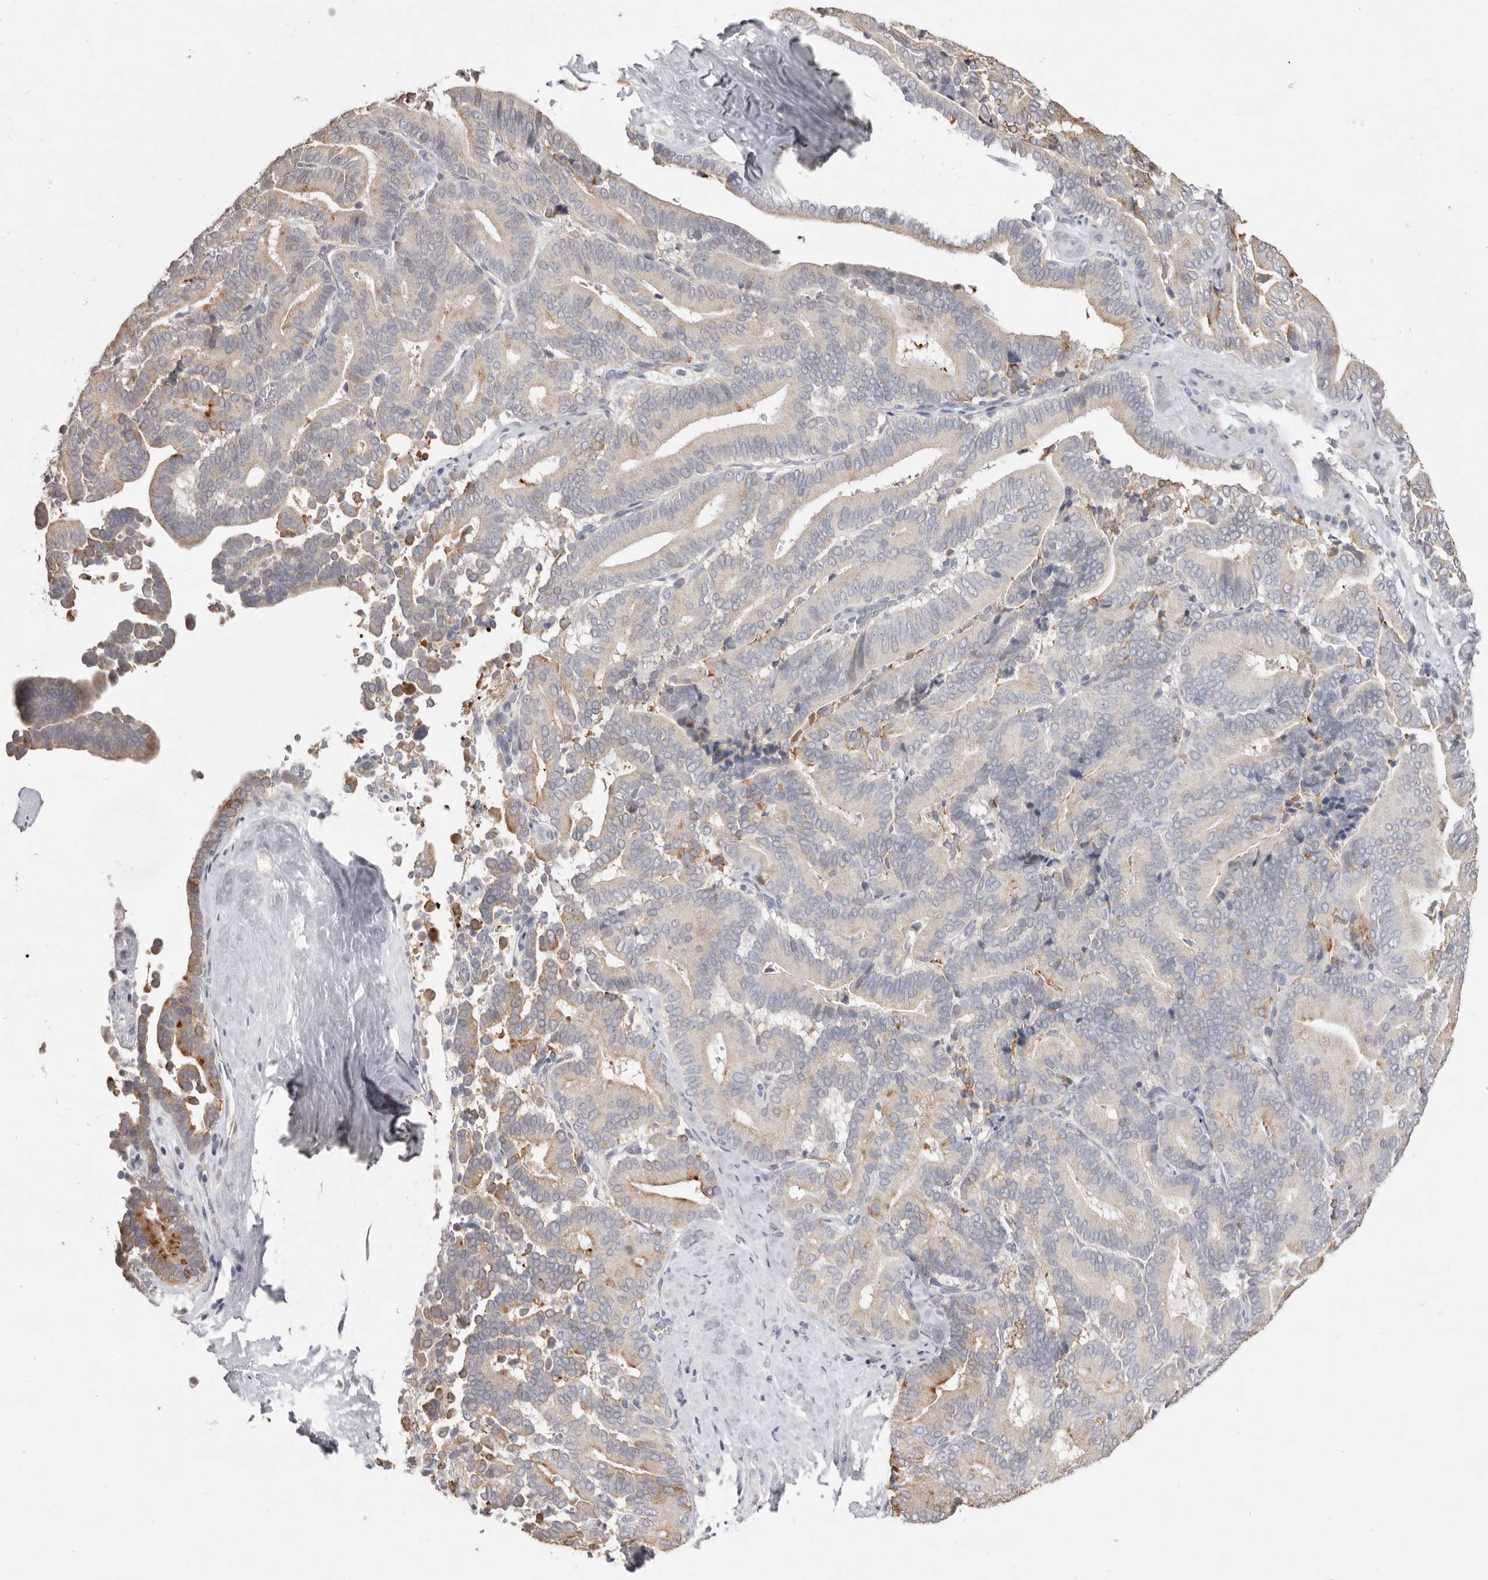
{"staining": {"intensity": "moderate", "quantity": "<25%", "location": "cytoplasmic/membranous"}, "tissue": "liver cancer", "cell_type": "Tumor cells", "image_type": "cancer", "snomed": [{"axis": "morphology", "description": "Cholangiocarcinoma"}, {"axis": "topography", "description": "Liver"}], "caption": "This is a histology image of IHC staining of liver cancer (cholangiocarcinoma), which shows moderate expression in the cytoplasmic/membranous of tumor cells.", "gene": "ZYG11B", "patient": {"sex": "female", "age": 75}}